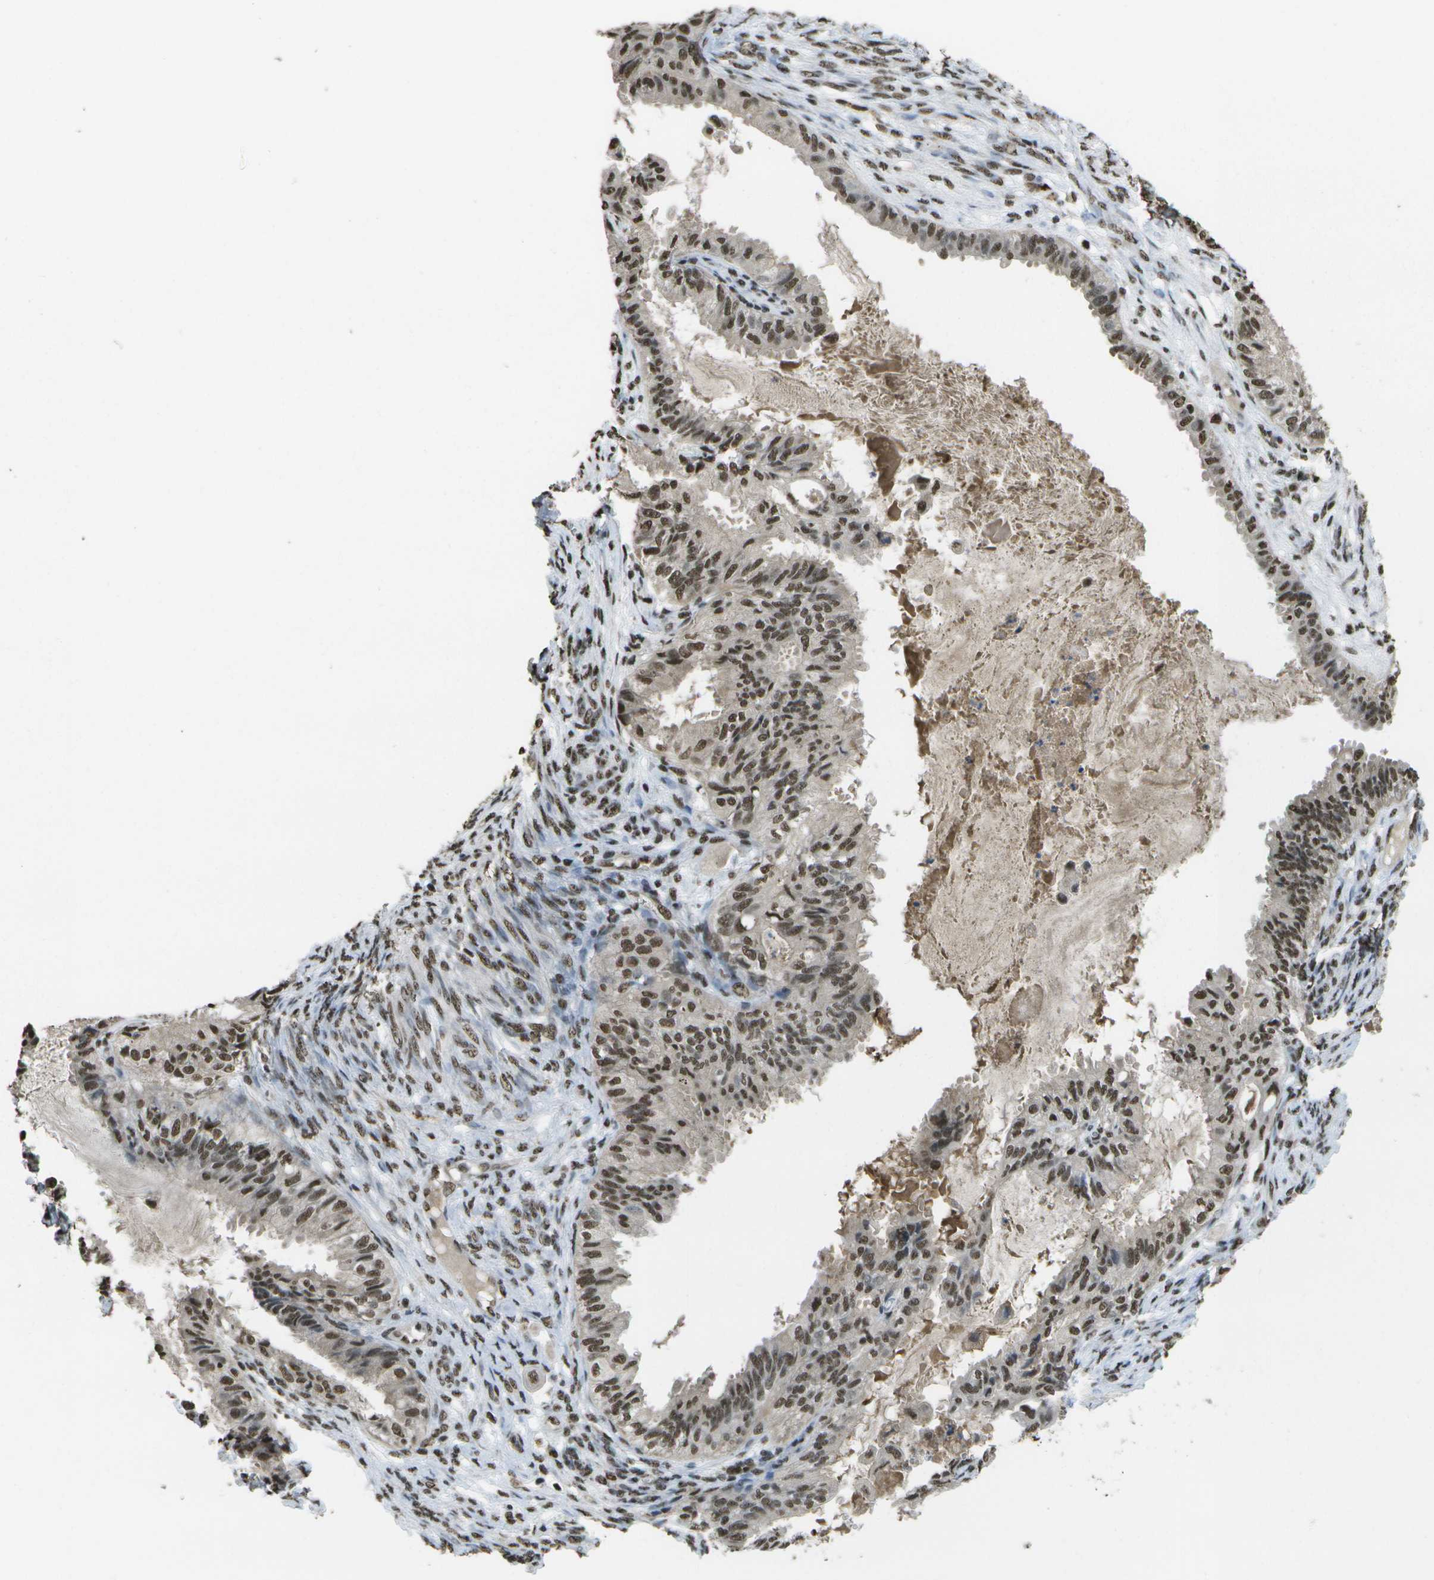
{"staining": {"intensity": "moderate", "quantity": ">75%", "location": "nuclear"}, "tissue": "cervical cancer", "cell_type": "Tumor cells", "image_type": "cancer", "snomed": [{"axis": "morphology", "description": "Normal tissue, NOS"}, {"axis": "morphology", "description": "Adenocarcinoma, NOS"}, {"axis": "topography", "description": "Cervix"}, {"axis": "topography", "description": "Endometrium"}], "caption": "Immunohistochemical staining of human cervical cancer reveals medium levels of moderate nuclear protein expression in approximately >75% of tumor cells. The staining was performed using DAB (3,3'-diaminobenzidine) to visualize the protein expression in brown, while the nuclei were stained in blue with hematoxylin (Magnification: 20x).", "gene": "SPEN", "patient": {"sex": "female", "age": 86}}